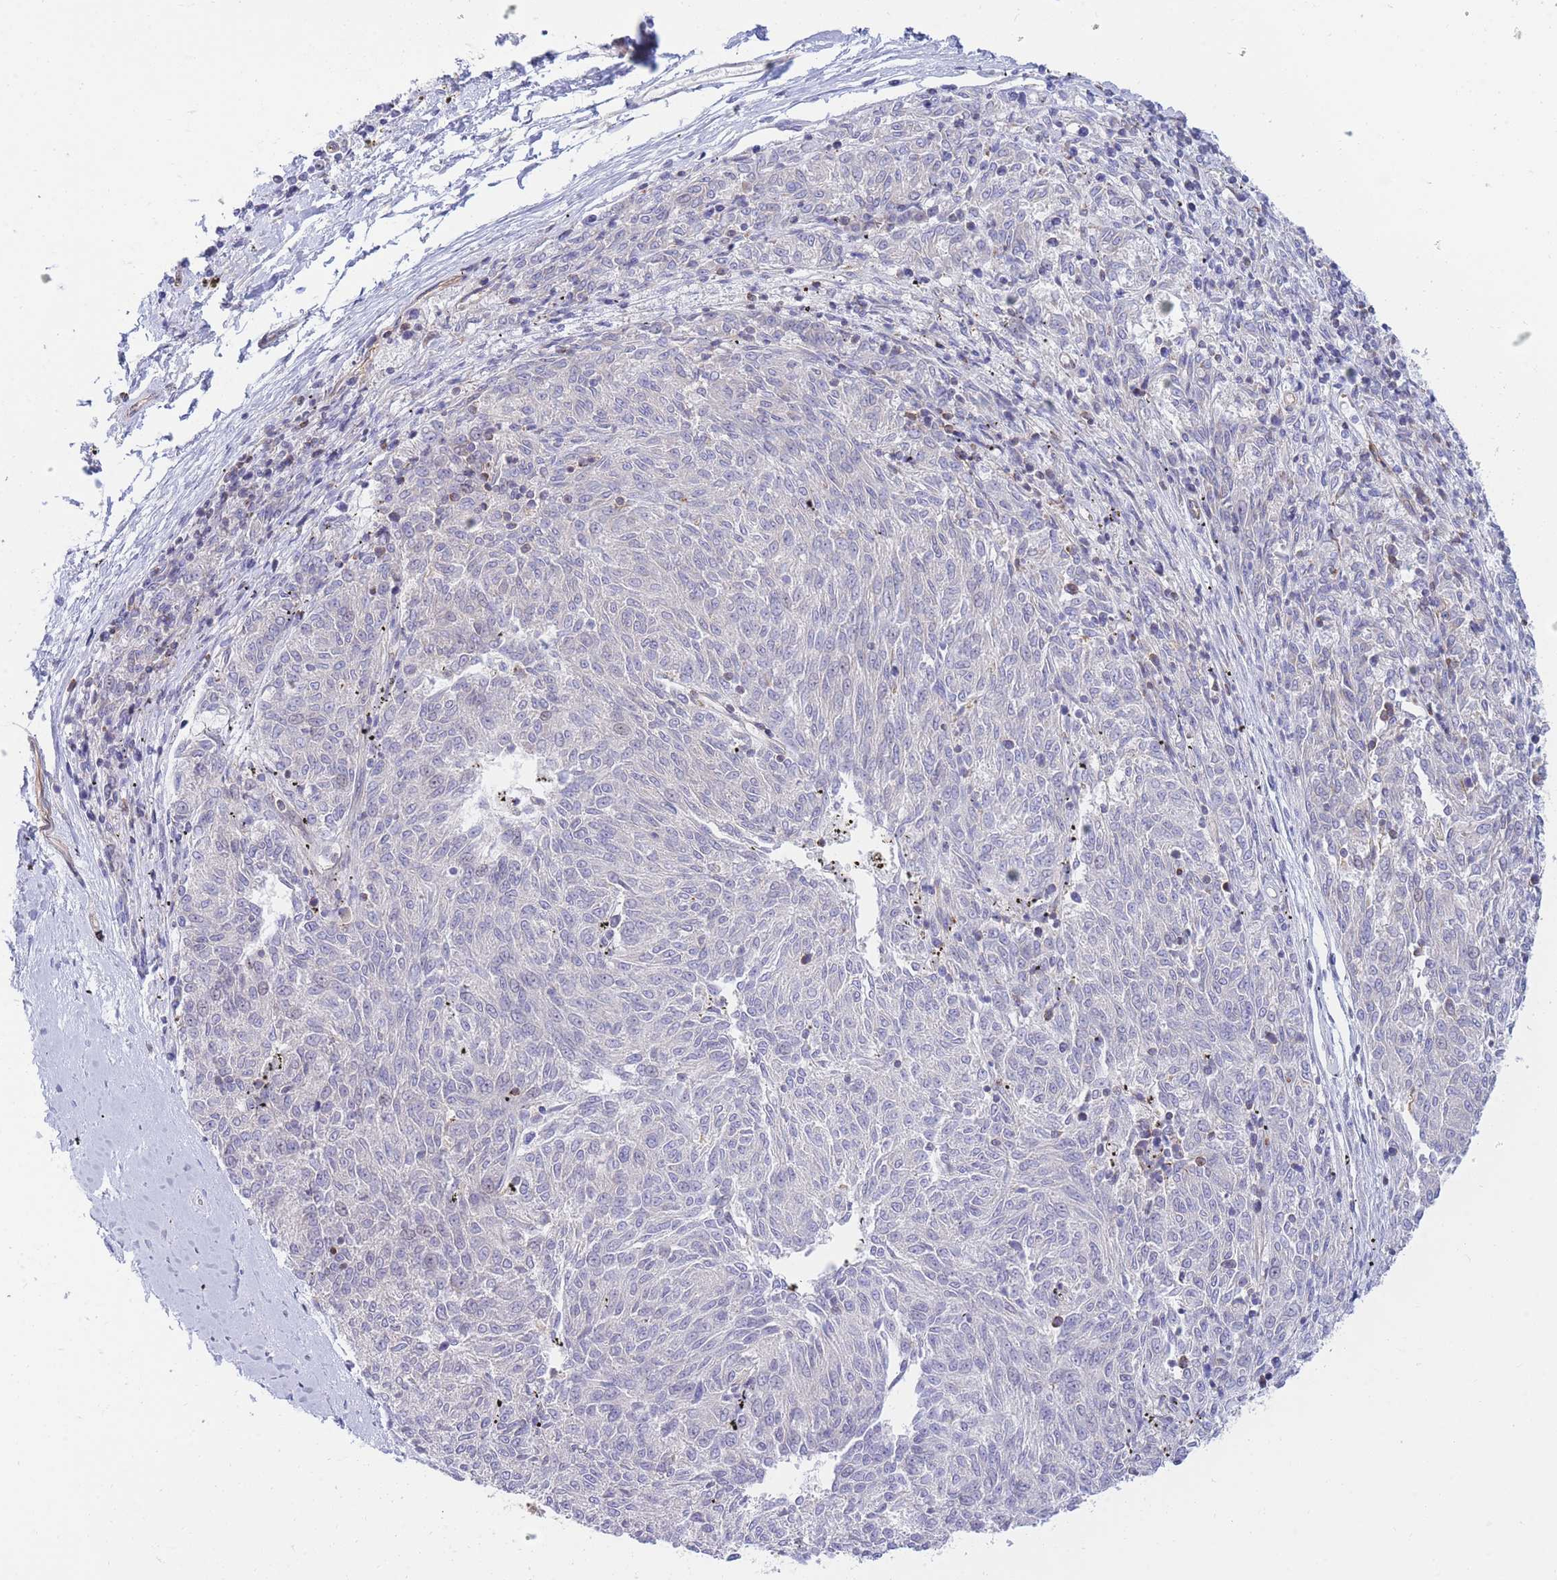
{"staining": {"intensity": "negative", "quantity": "none", "location": "none"}, "tissue": "melanoma", "cell_type": "Tumor cells", "image_type": "cancer", "snomed": [{"axis": "morphology", "description": "Malignant melanoma, NOS"}, {"axis": "topography", "description": "Skin"}], "caption": "Melanoma was stained to show a protein in brown. There is no significant expression in tumor cells.", "gene": "REM1", "patient": {"sex": "female", "age": 72}}